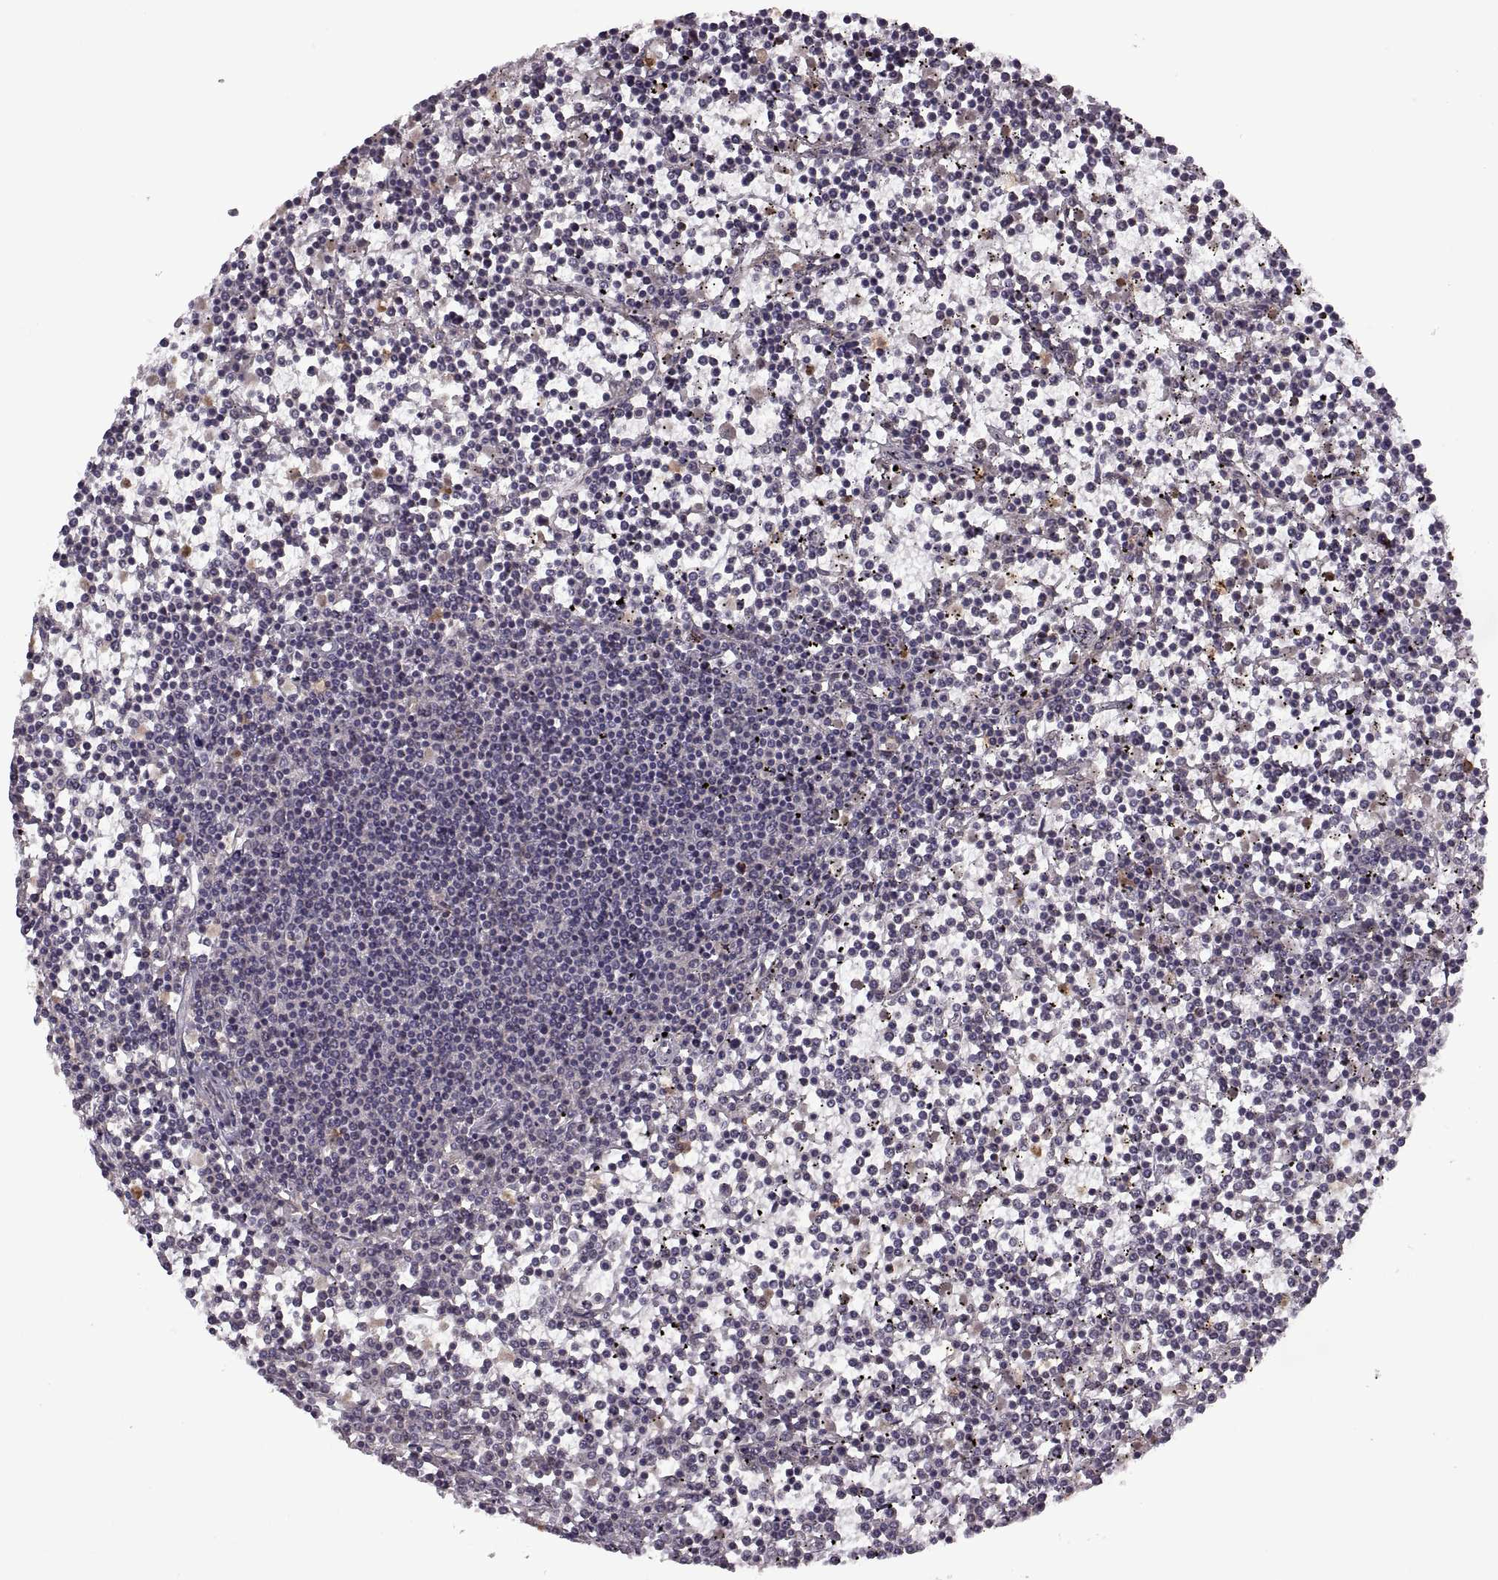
{"staining": {"intensity": "negative", "quantity": "none", "location": "none"}, "tissue": "lymphoma", "cell_type": "Tumor cells", "image_type": "cancer", "snomed": [{"axis": "morphology", "description": "Malignant lymphoma, non-Hodgkin's type, Low grade"}, {"axis": "topography", "description": "Spleen"}], "caption": "Human lymphoma stained for a protein using immunohistochemistry (IHC) displays no expression in tumor cells.", "gene": "PIERCE1", "patient": {"sex": "female", "age": 19}}